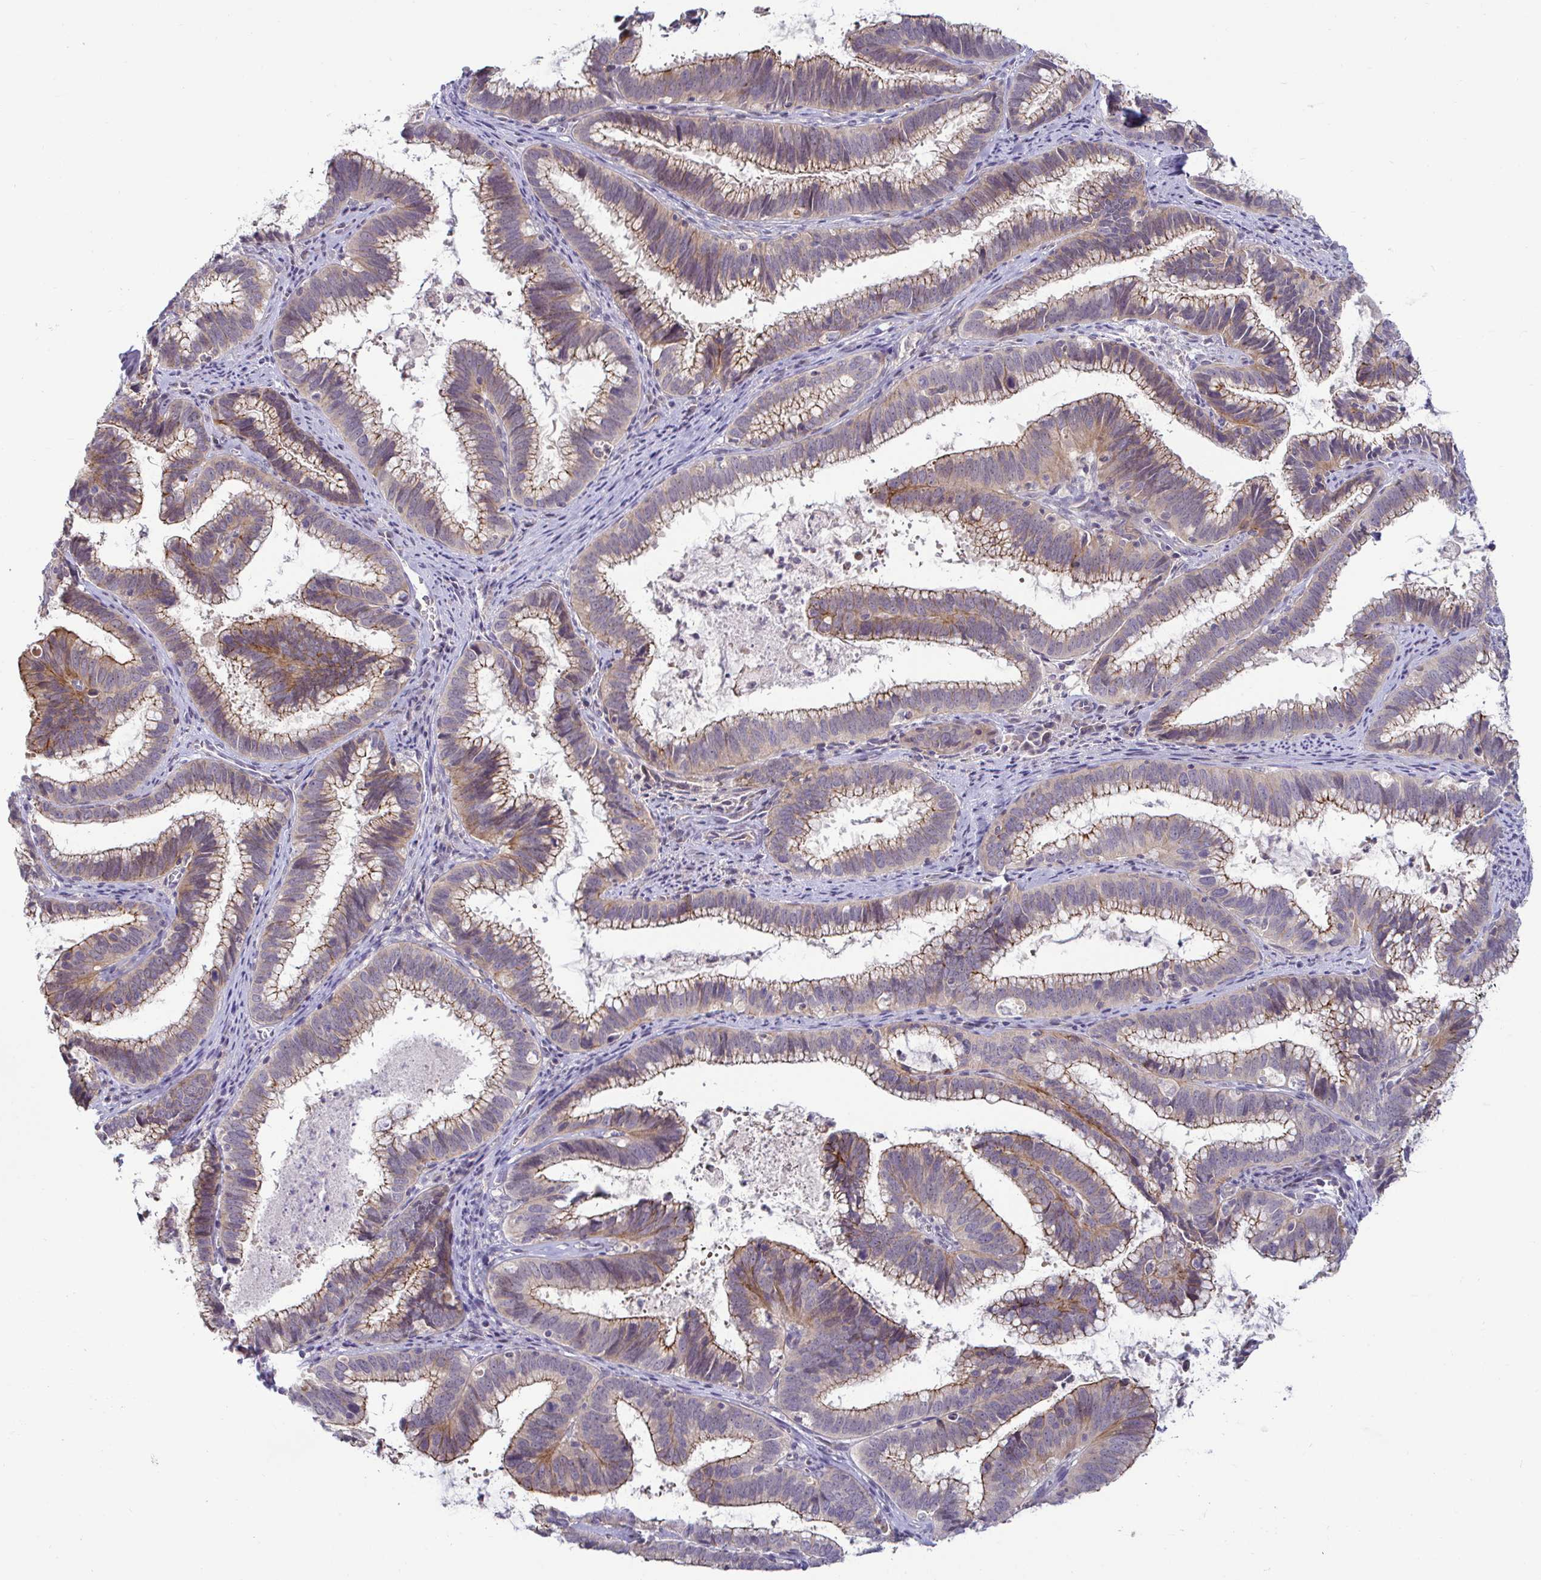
{"staining": {"intensity": "moderate", "quantity": ">75%", "location": "cytoplasmic/membranous"}, "tissue": "cervical cancer", "cell_type": "Tumor cells", "image_type": "cancer", "snomed": [{"axis": "morphology", "description": "Adenocarcinoma, NOS"}, {"axis": "topography", "description": "Cervix"}], "caption": "Immunohistochemical staining of cervical cancer demonstrates medium levels of moderate cytoplasmic/membranous positivity in approximately >75% of tumor cells. Nuclei are stained in blue.", "gene": "GSTM1", "patient": {"sex": "female", "age": 61}}